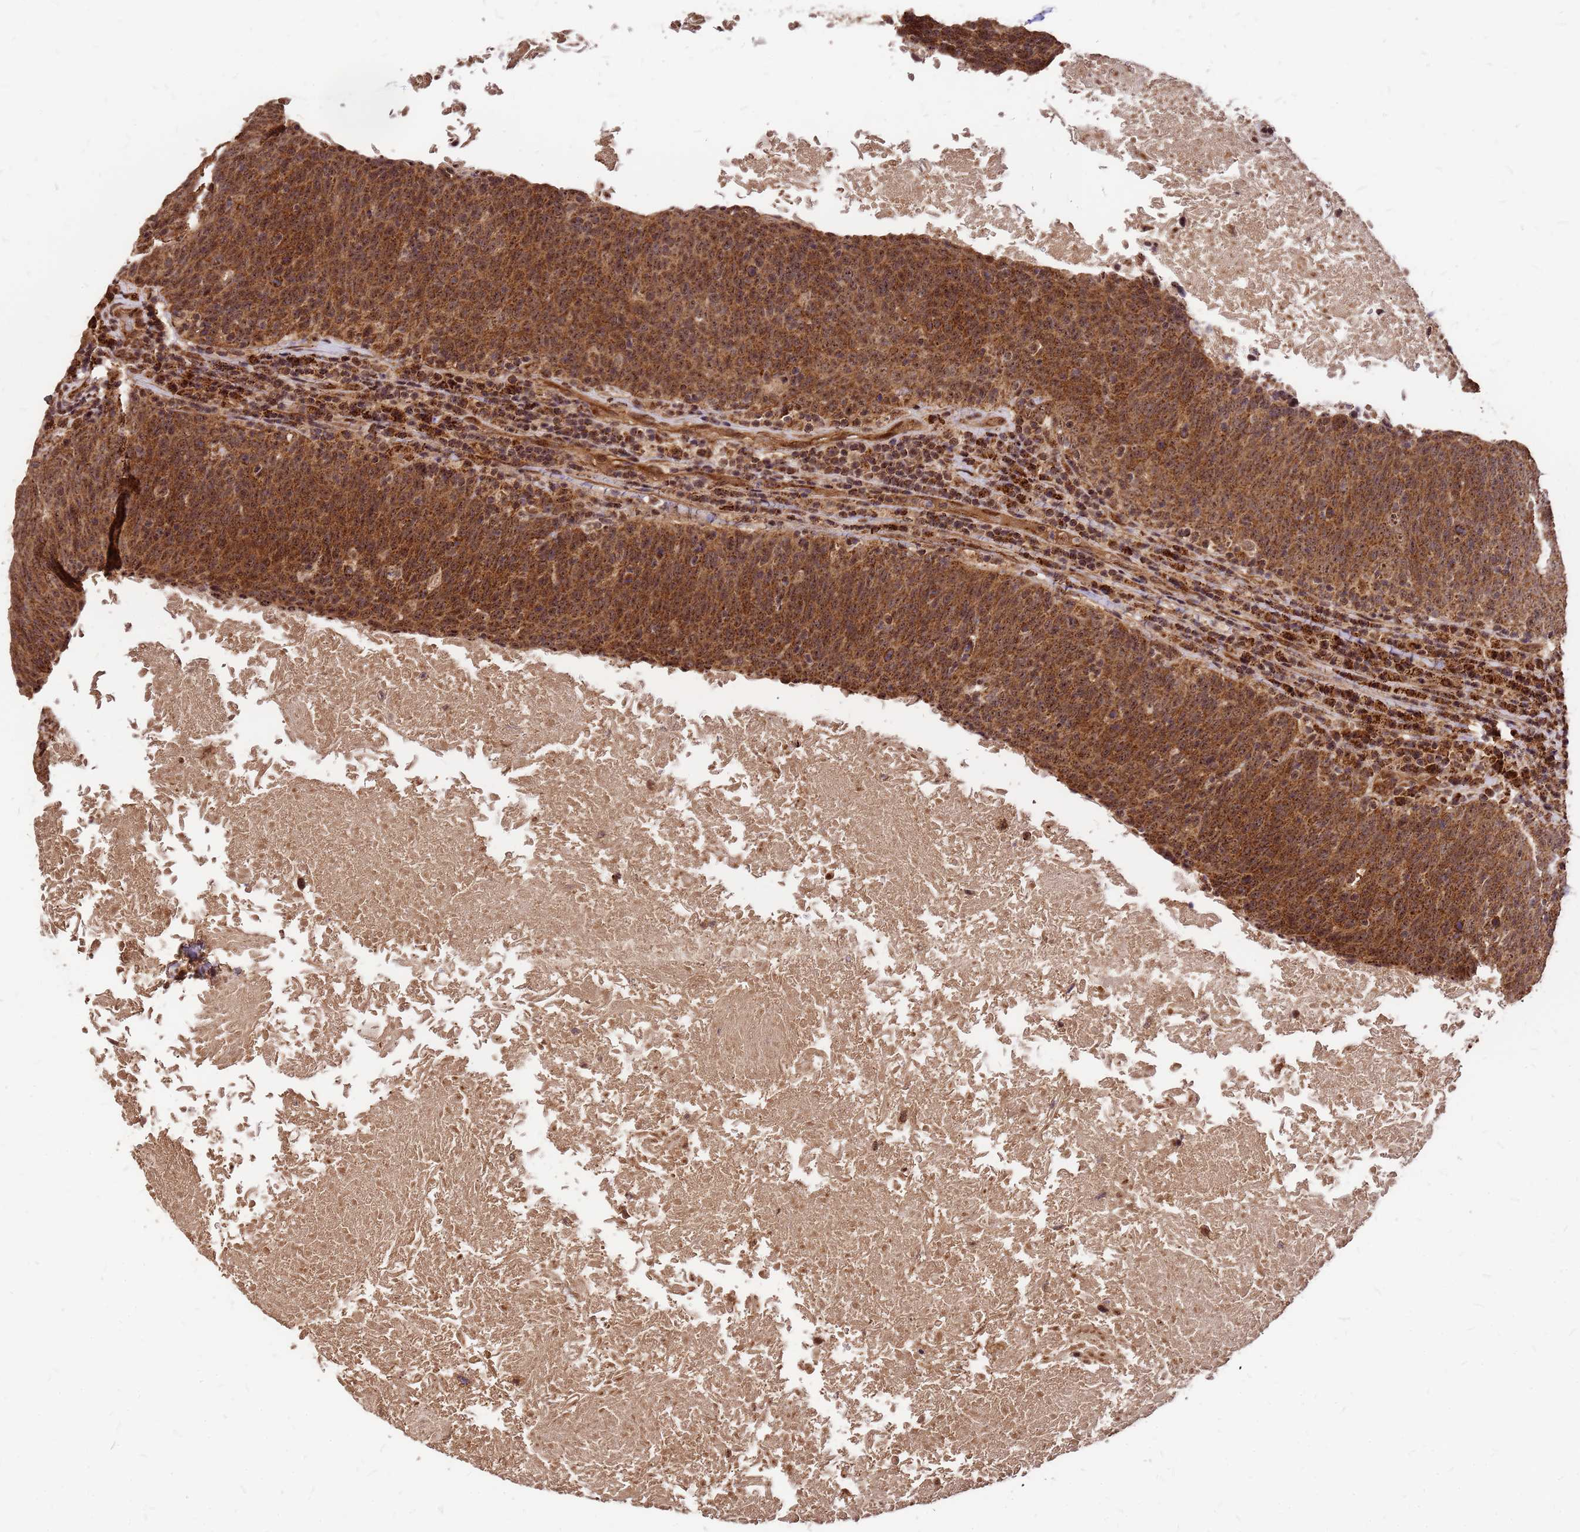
{"staining": {"intensity": "strong", "quantity": ">75%", "location": "cytoplasmic/membranous,nuclear"}, "tissue": "head and neck cancer", "cell_type": "Tumor cells", "image_type": "cancer", "snomed": [{"axis": "morphology", "description": "Squamous cell carcinoma, NOS"}, {"axis": "morphology", "description": "Squamous cell carcinoma, metastatic, NOS"}, {"axis": "topography", "description": "Lymph node"}, {"axis": "topography", "description": "Head-Neck"}], "caption": "High-magnification brightfield microscopy of head and neck cancer (squamous cell carcinoma) stained with DAB (3,3'-diaminobenzidine) (brown) and counterstained with hematoxylin (blue). tumor cells exhibit strong cytoplasmic/membranous and nuclear staining is seen in approximately>75% of cells. (Brightfield microscopy of DAB IHC at high magnification).", "gene": "GPATCH8", "patient": {"sex": "male", "age": 62}}